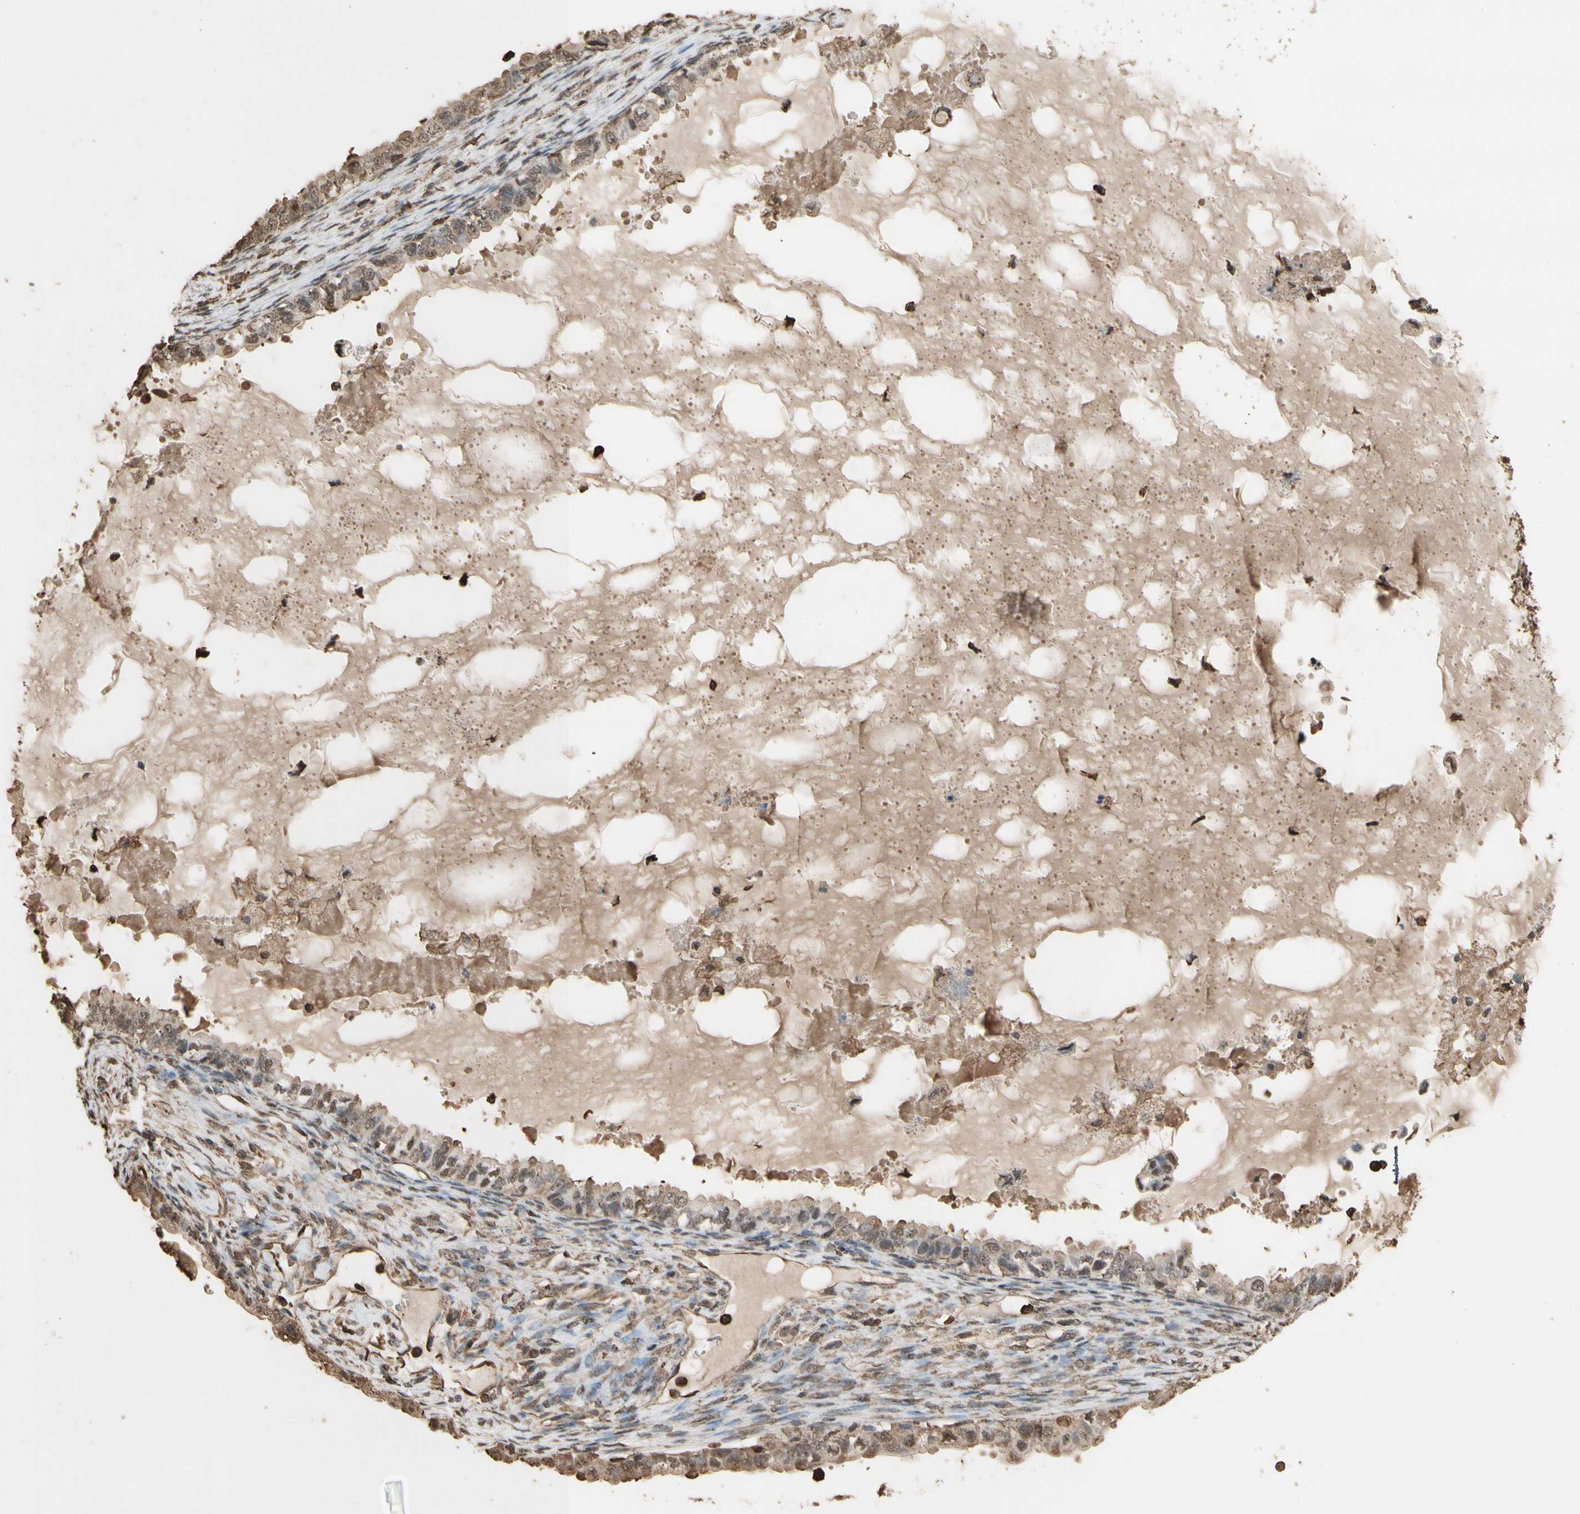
{"staining": {"intensity": "moderate", "quantity": ">75%", "location": "cytoplasmic/membranous,nuclear"}, "tissue": "ovarian cancer", "cell_type": "Tumor cells", "image_type": "cancer", "snomed": [{"axis": "morphology", "description": "Cystadenocarcinoma, mucinous, NOS"}, {"axis": "topography", "description": "Ovary"}], "caption": "A histopathology image showing moderate cytoplasmic/membranous and nuclear expression in about >75% of tumor cells in ovarian mucinous cystadenocarcinoma, as visualized by brown immunohistochemical staining.", "gene": "TNFSF13B", "patient": {"sex": "female", "age": 80}}